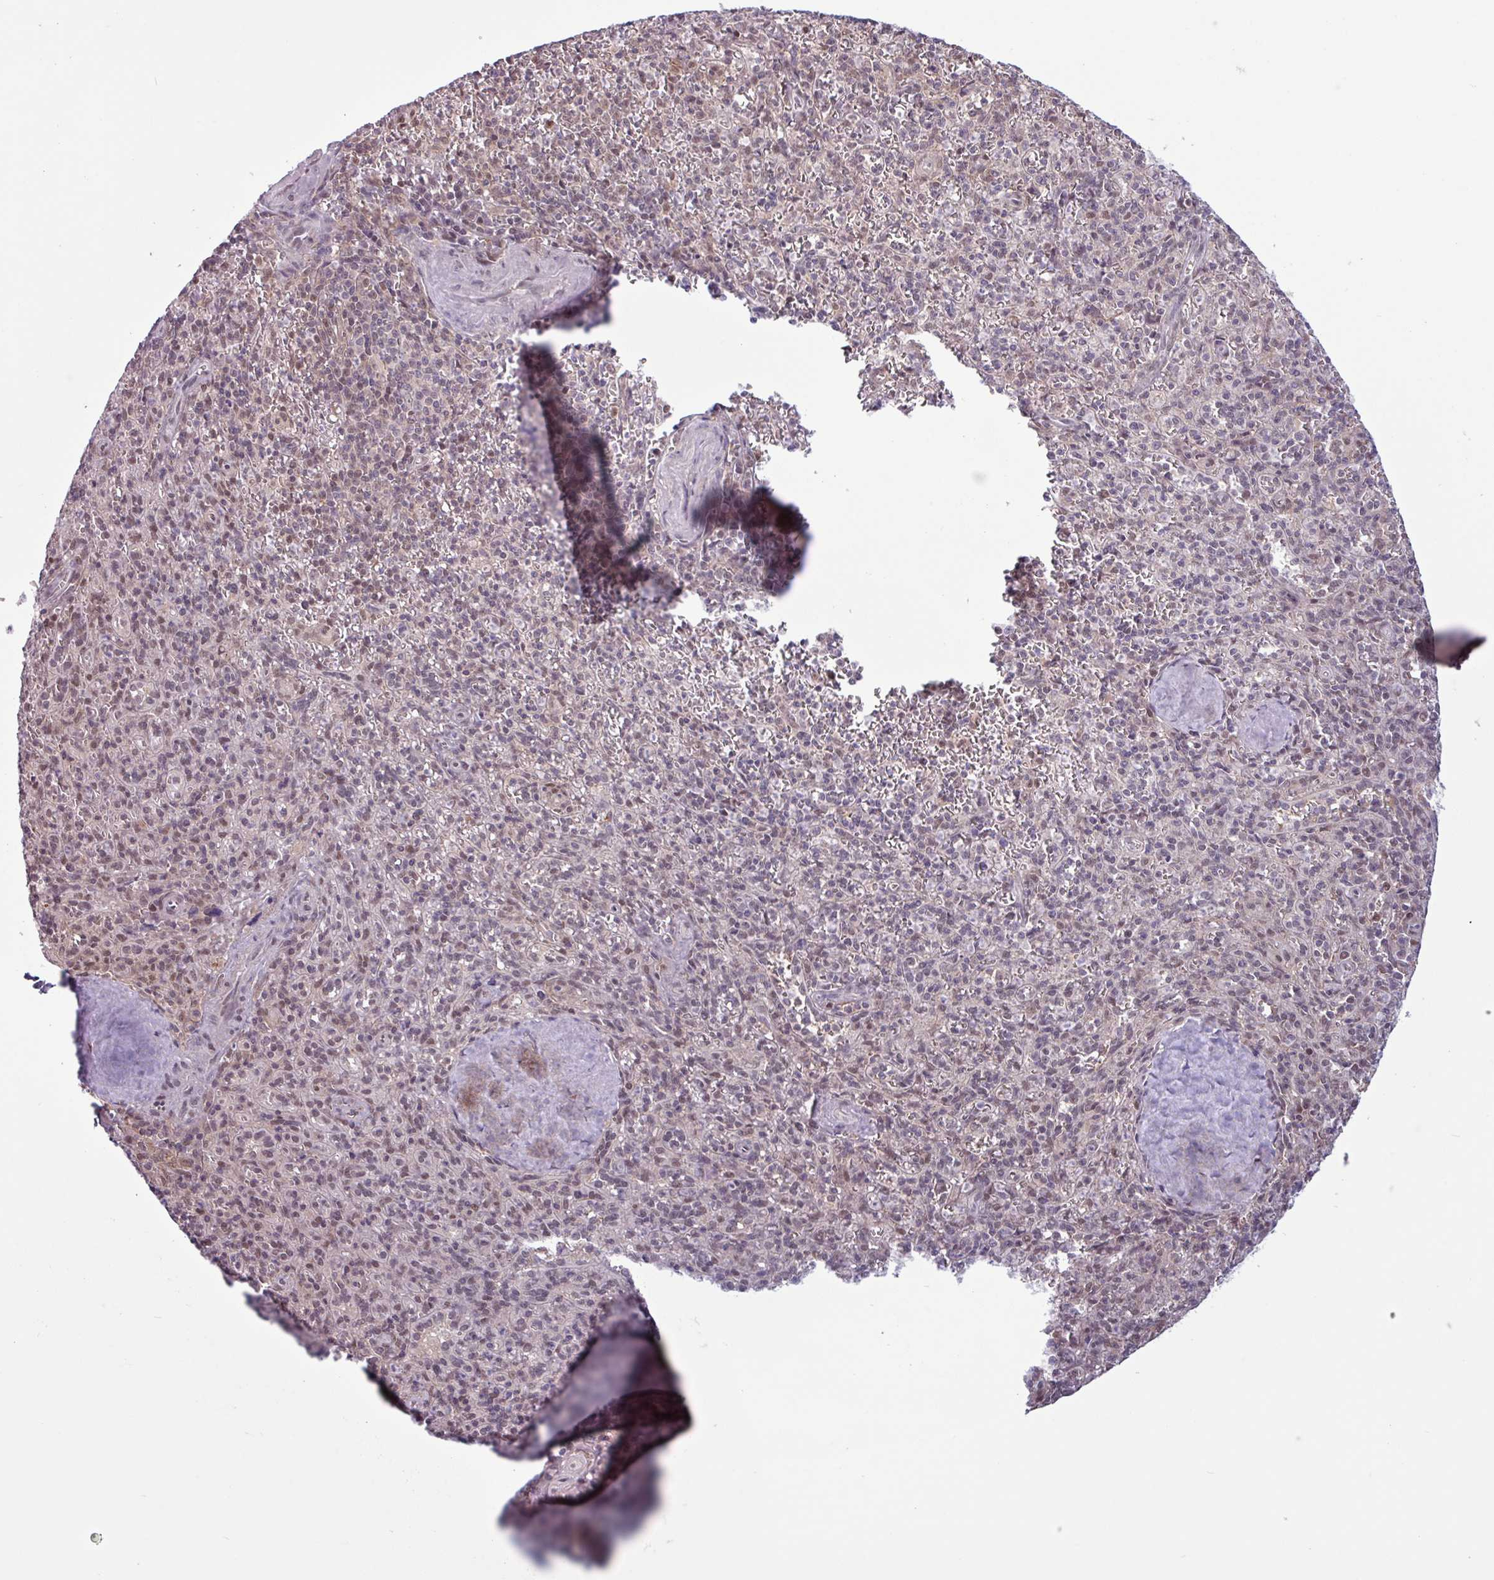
{"staining": {"intensity": "moderate", "quantity": "25%-75%", "location": "nuclear"}, "tissue": "spleen", "cell_type": "Cells in red pulp", "image_type": "normal", "snomed": [{"axis": "morphology", "description": "Normal tissue, NOS"}, {"axis": "topography", "description": "Spleen"}], "caption": "Protein staining of unremarkable spleen displays moderate nuclear staining in approximately 25%-75% of cells in red pulp.", "gene": "NOTCH2", "patient": {"sex": "female", "age": 70}}